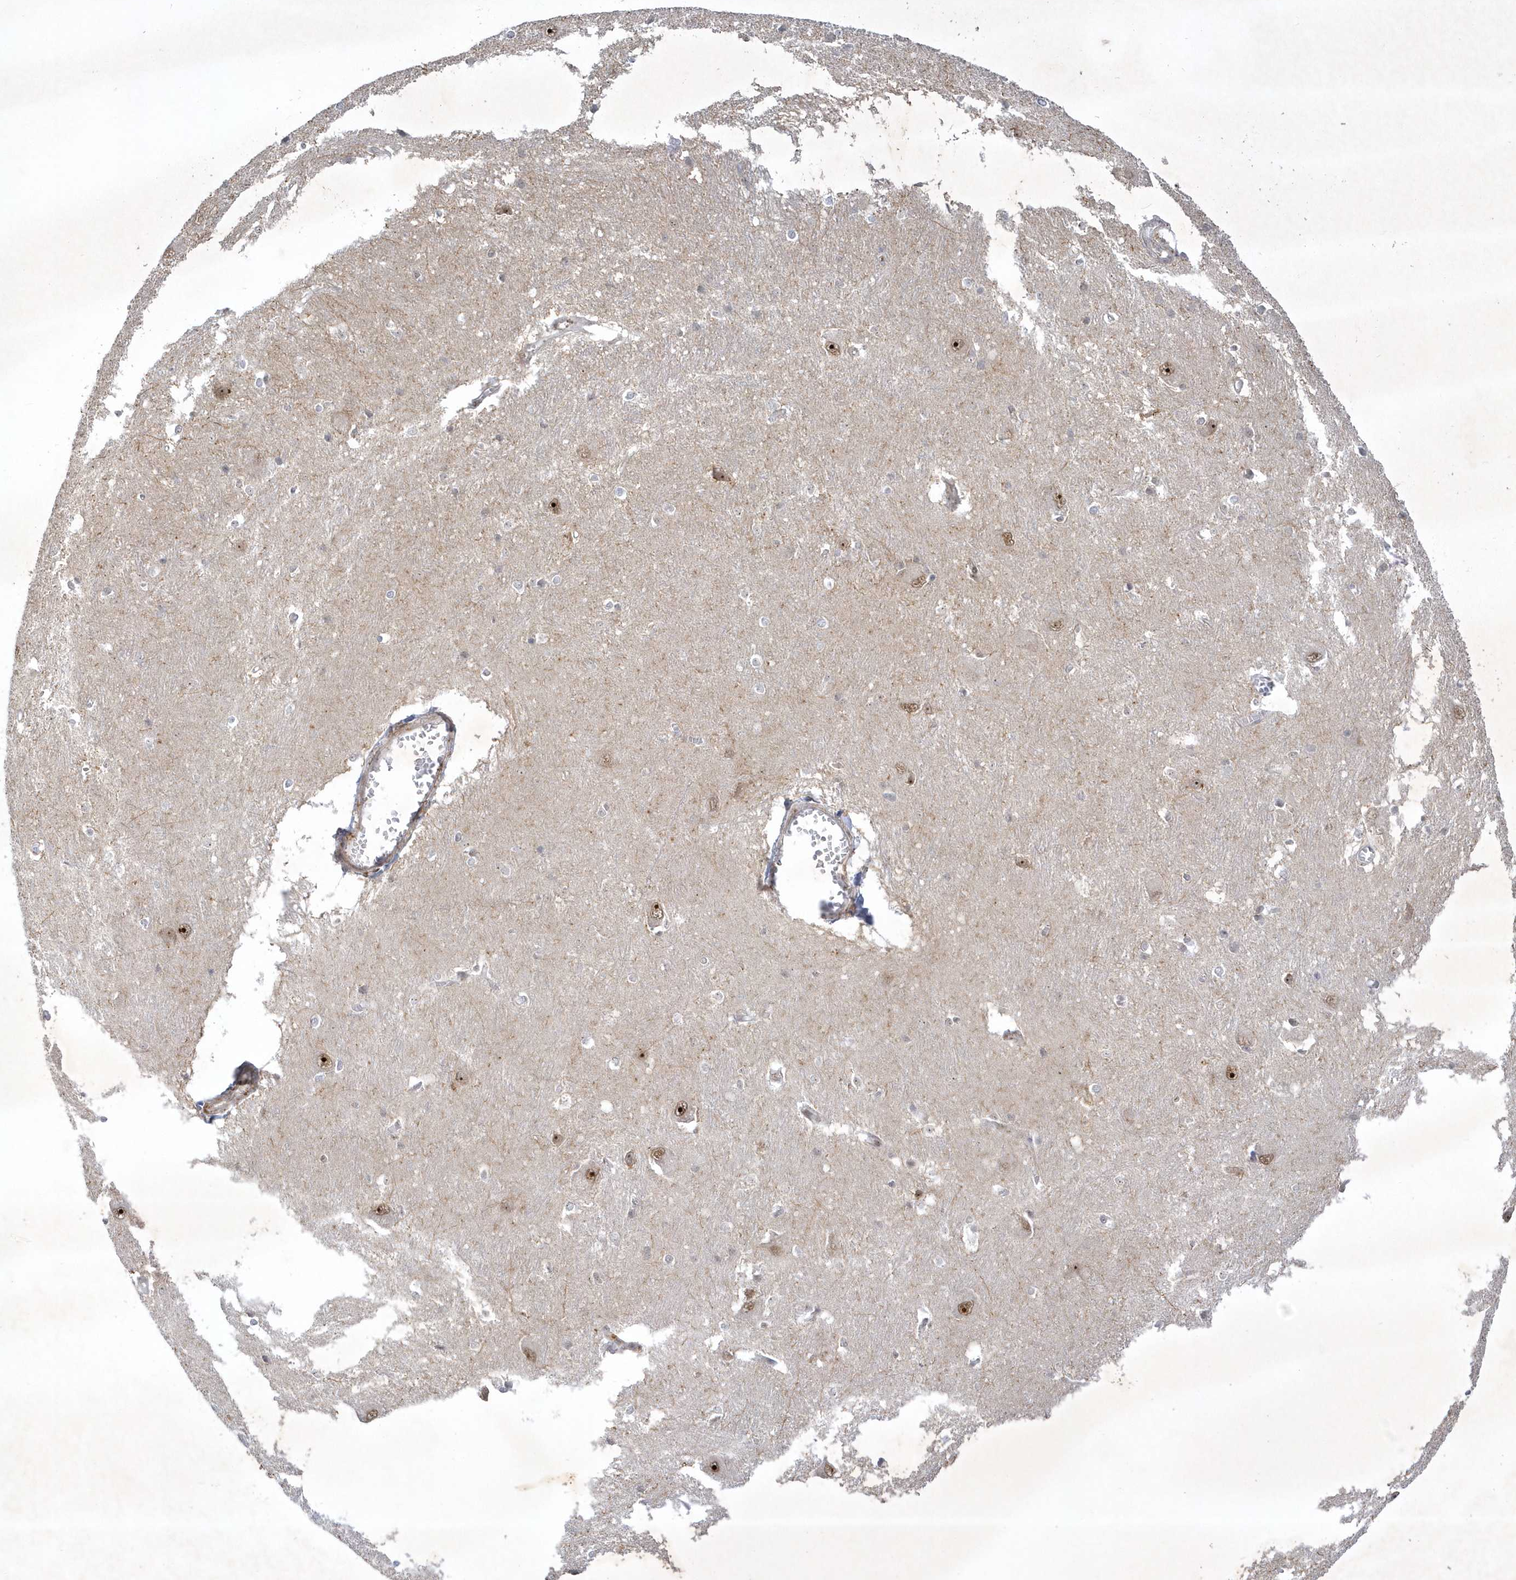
{"staining": {"intensity": "negative", "quantity": "none", "location": "none"}, "tissue": "caudate", "cell_type": "Glial cells", "image_type": "normal", "snomed": [{"axis": "morphology", "description": "Normal tissue, NOS"}, {"axis": "topography", "description": "Lateral ventricle wall"}], "caption": "High power microscopy image of an IHC micrograph of unremarkable caudate, revealing no significant staining in glial cells. Brightfield microscopy of IHC stained with DAB (brown) and hematoxylin (blue), captured at high magnification.", "gene": "NPM3", "patient": {"sex": "male", "age": 37}}